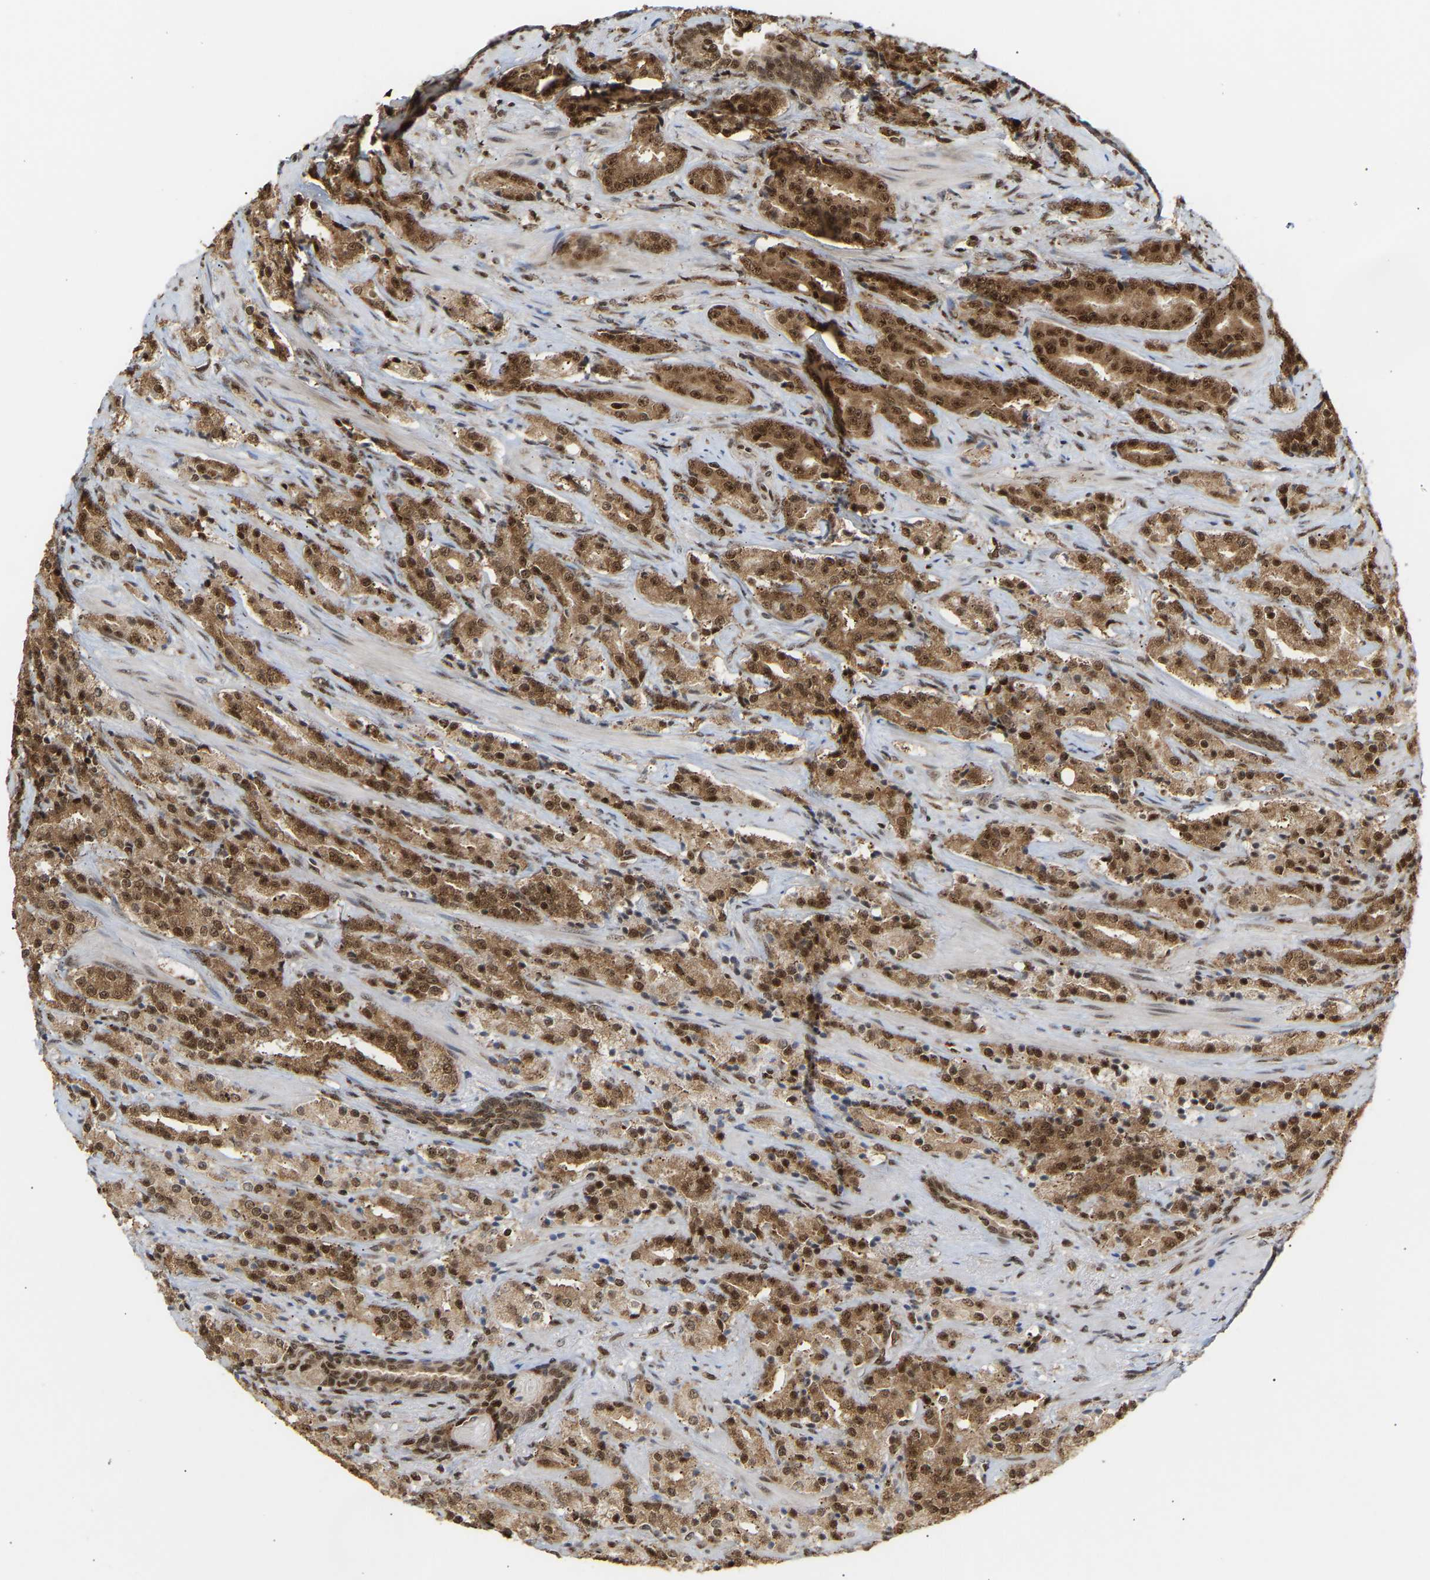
{"staining": {"intensity": "moderate", "quantity": ">75%", "location": "cytoplasmic/membranous,nuclear"}, "tissue": "prostate cancer", "cell_type": "Tumor cells", "image_type": "cancer", "snomed": [{"axis": "morphology", "description": "Adenocarcinoma, High grade"}, {"axis": "topography", "description": "Prostate"}], "caption": "This is a photomicrograph of IHC staining of prostate cancer, which shows moderate staining in the cytoplasmic/membranous and nuclear of tumor cells.", "gene": "ALYREF", "patient": {"sex": "male", "age": 71}}